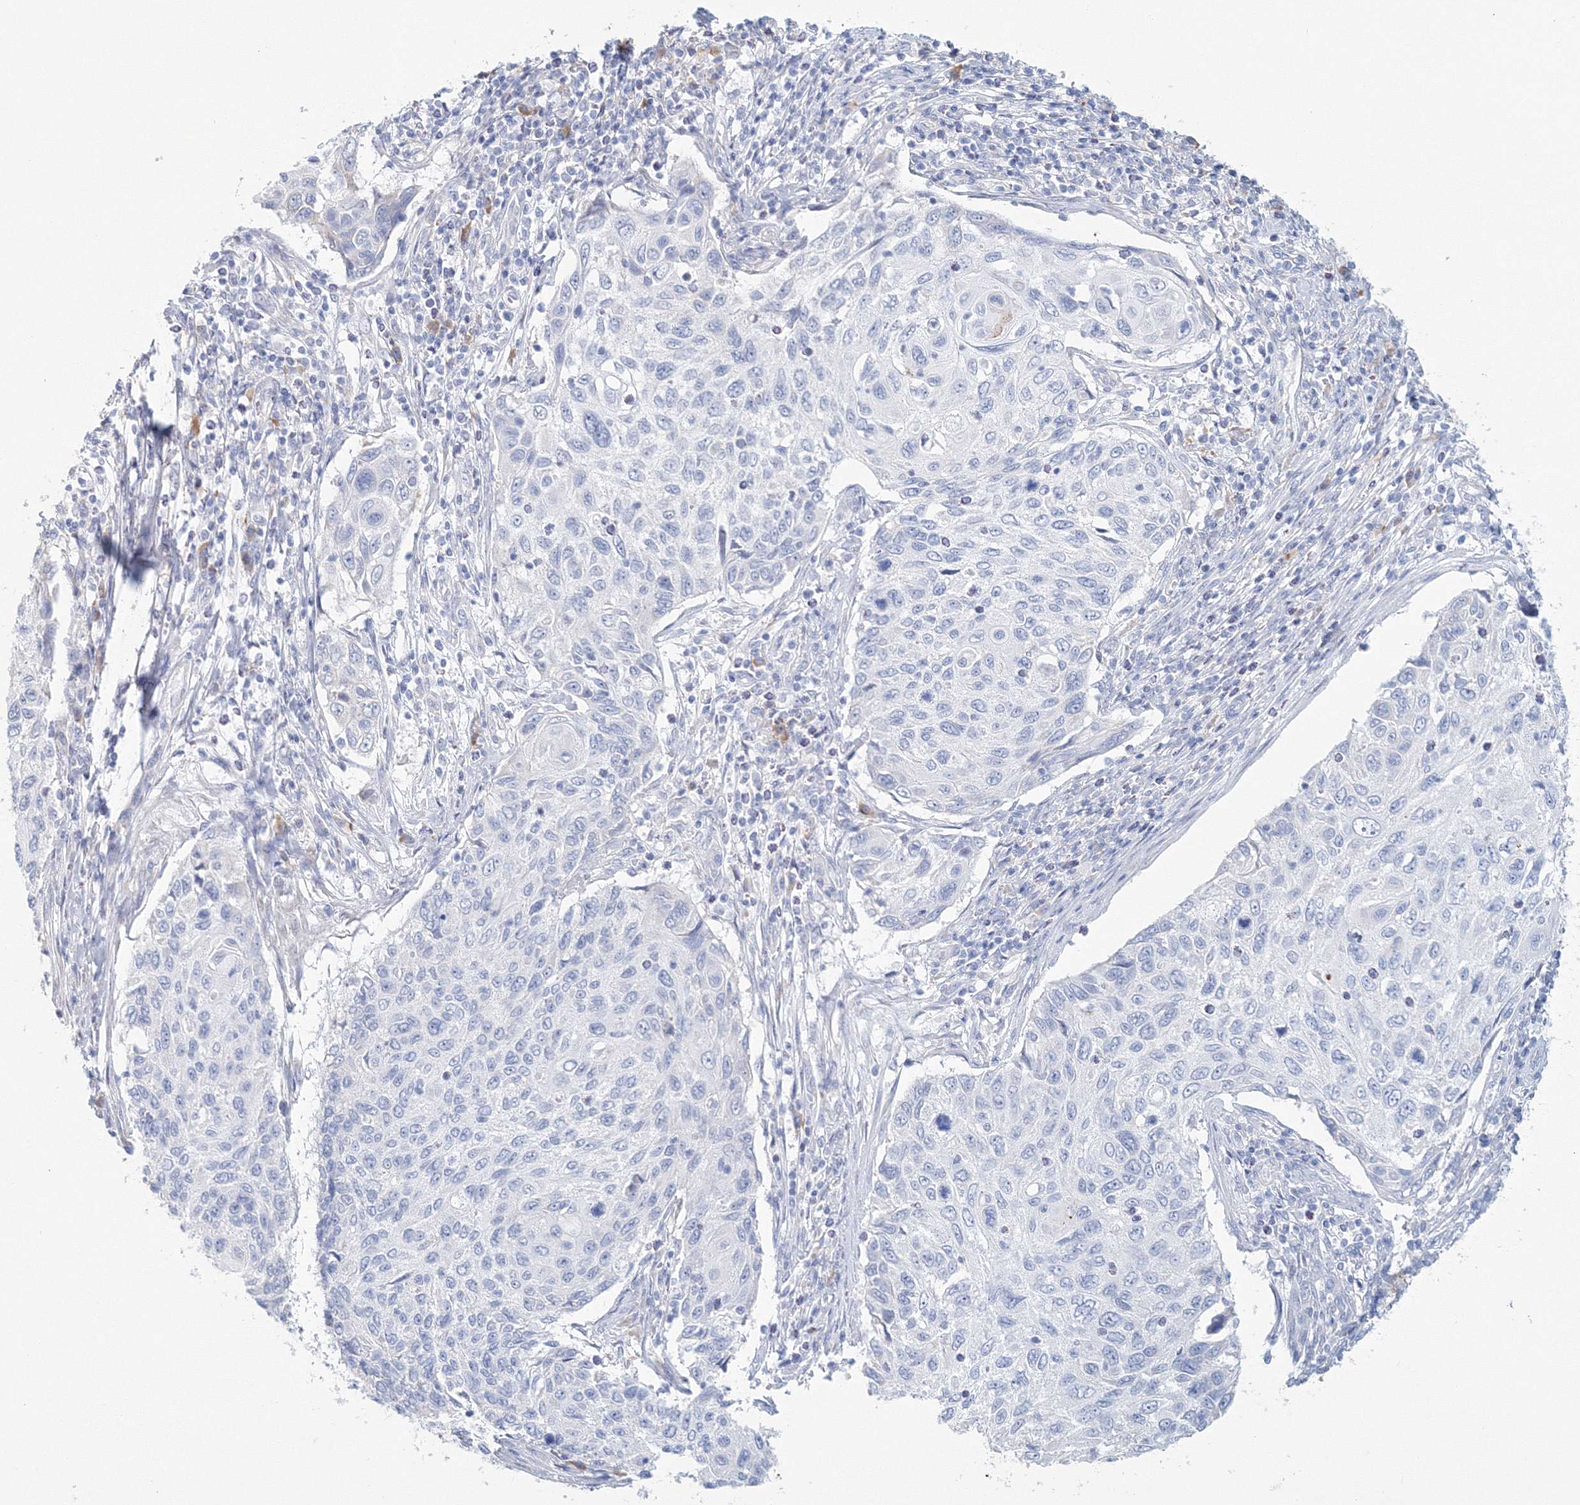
{"staining": {"intensity": "negative", "quantity": "none", "location": "none"}, "tissue": "cervical cancer", "cell_type": "Tumor cells", "image_type": "cancer", "snomed": [{"axis": "morphology", "description": "Squamous cell carcinoma, NOS"}, {"axis": "topography", "description": "Cervix"}], "caption": "Tumor cells are negative for brown protein staining in squamous cell carcinoma (cervical).", "gene": "VSIG1", "patient": {"sex": "female", "age": 70}}